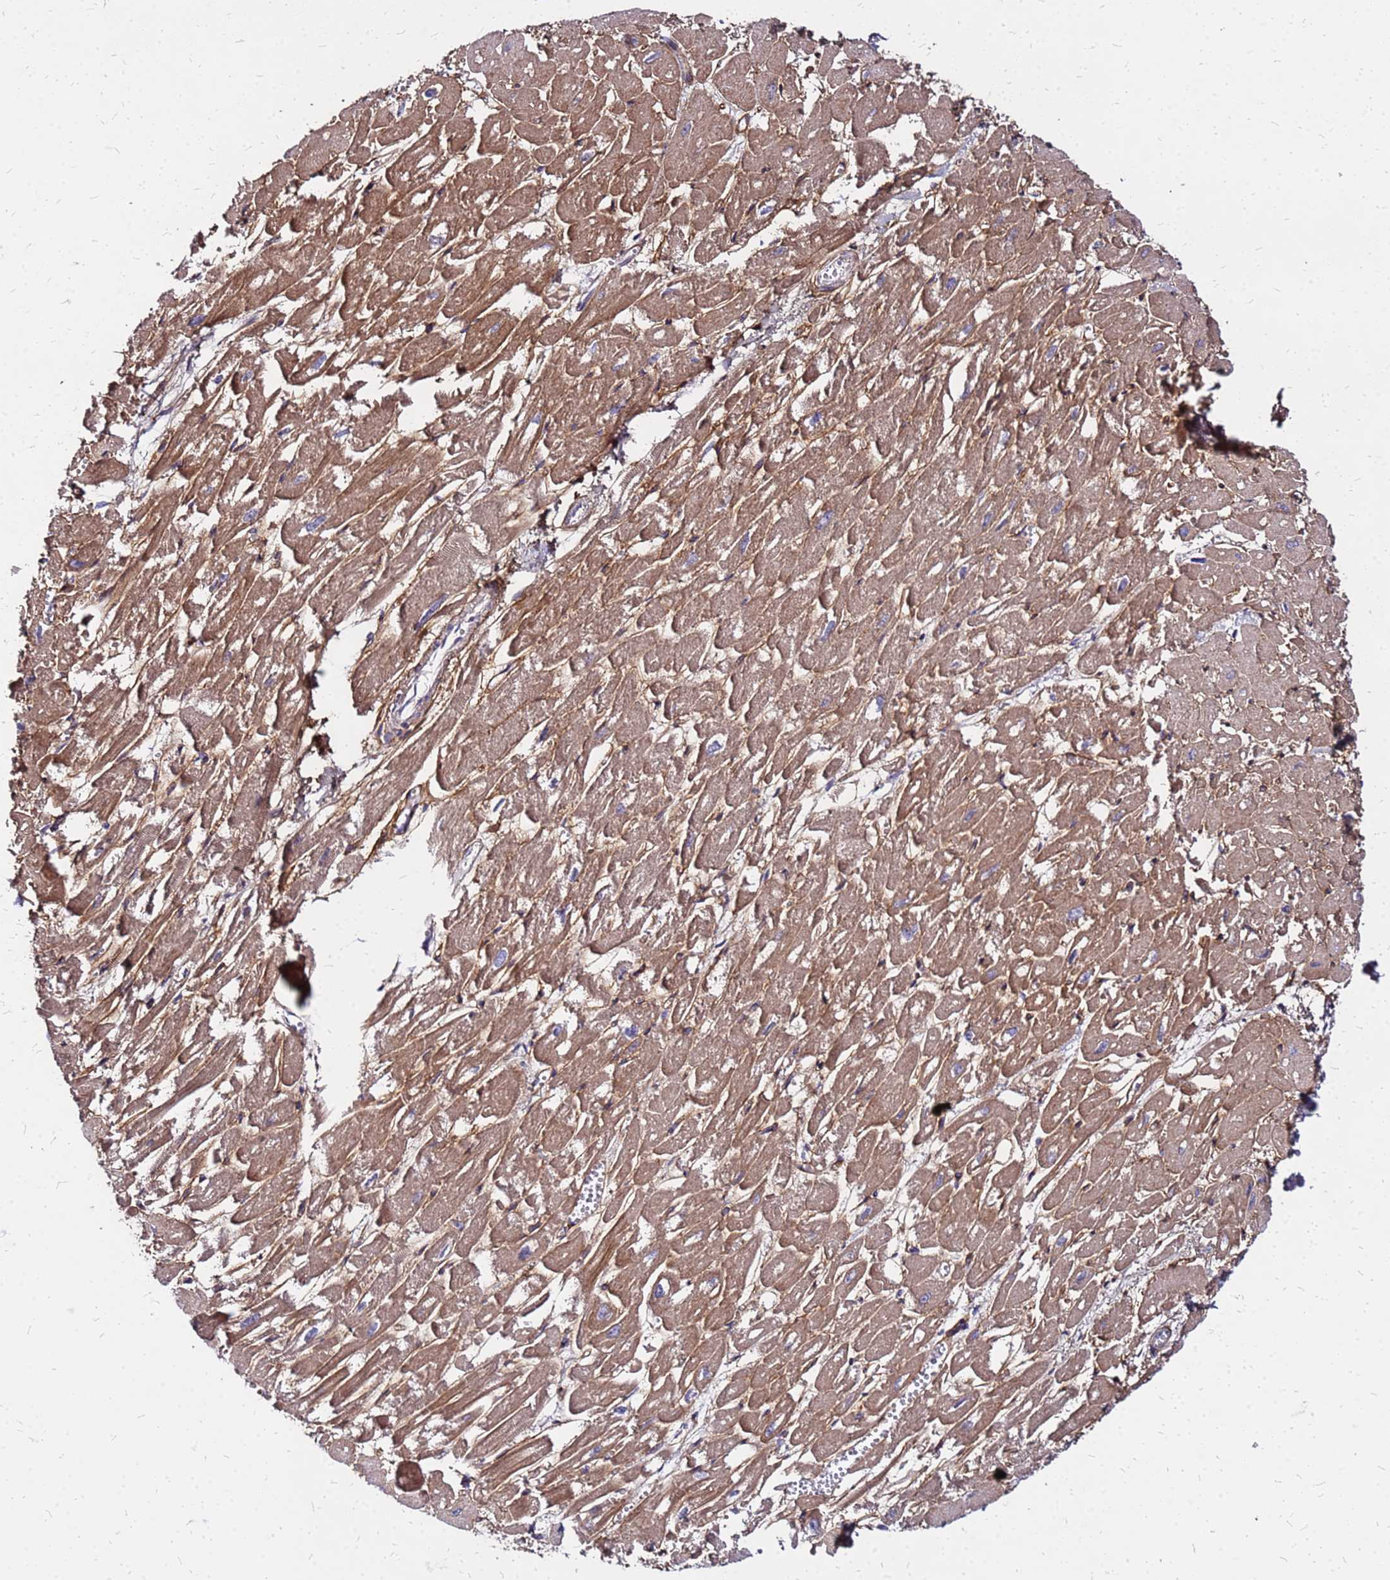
{"staining": {"intensity": "moderate", "quantity": ">75%", "location": "cytoplasmic/membranous"}, "tissue": "heart muscle", "cell_type": "Cardiomyocytes", "image_type": "normal", "snomed": [{"axis": "morphology", "description": "Normal tissue, NOS"}, {"axis": "topography", "description": "Heart"}], "caption": "Protein expression analysis of unremarkable heart muscle shows moderate cytoplasmic/membranous expression in about >75% of cardiomyocytes. Using DAB (brown) and hematoxylin (blue) stains, captured at high magnification using brightfield microscopy.", "gene": "CYBC1", "patient": {"sex": "male", "age": 54}}